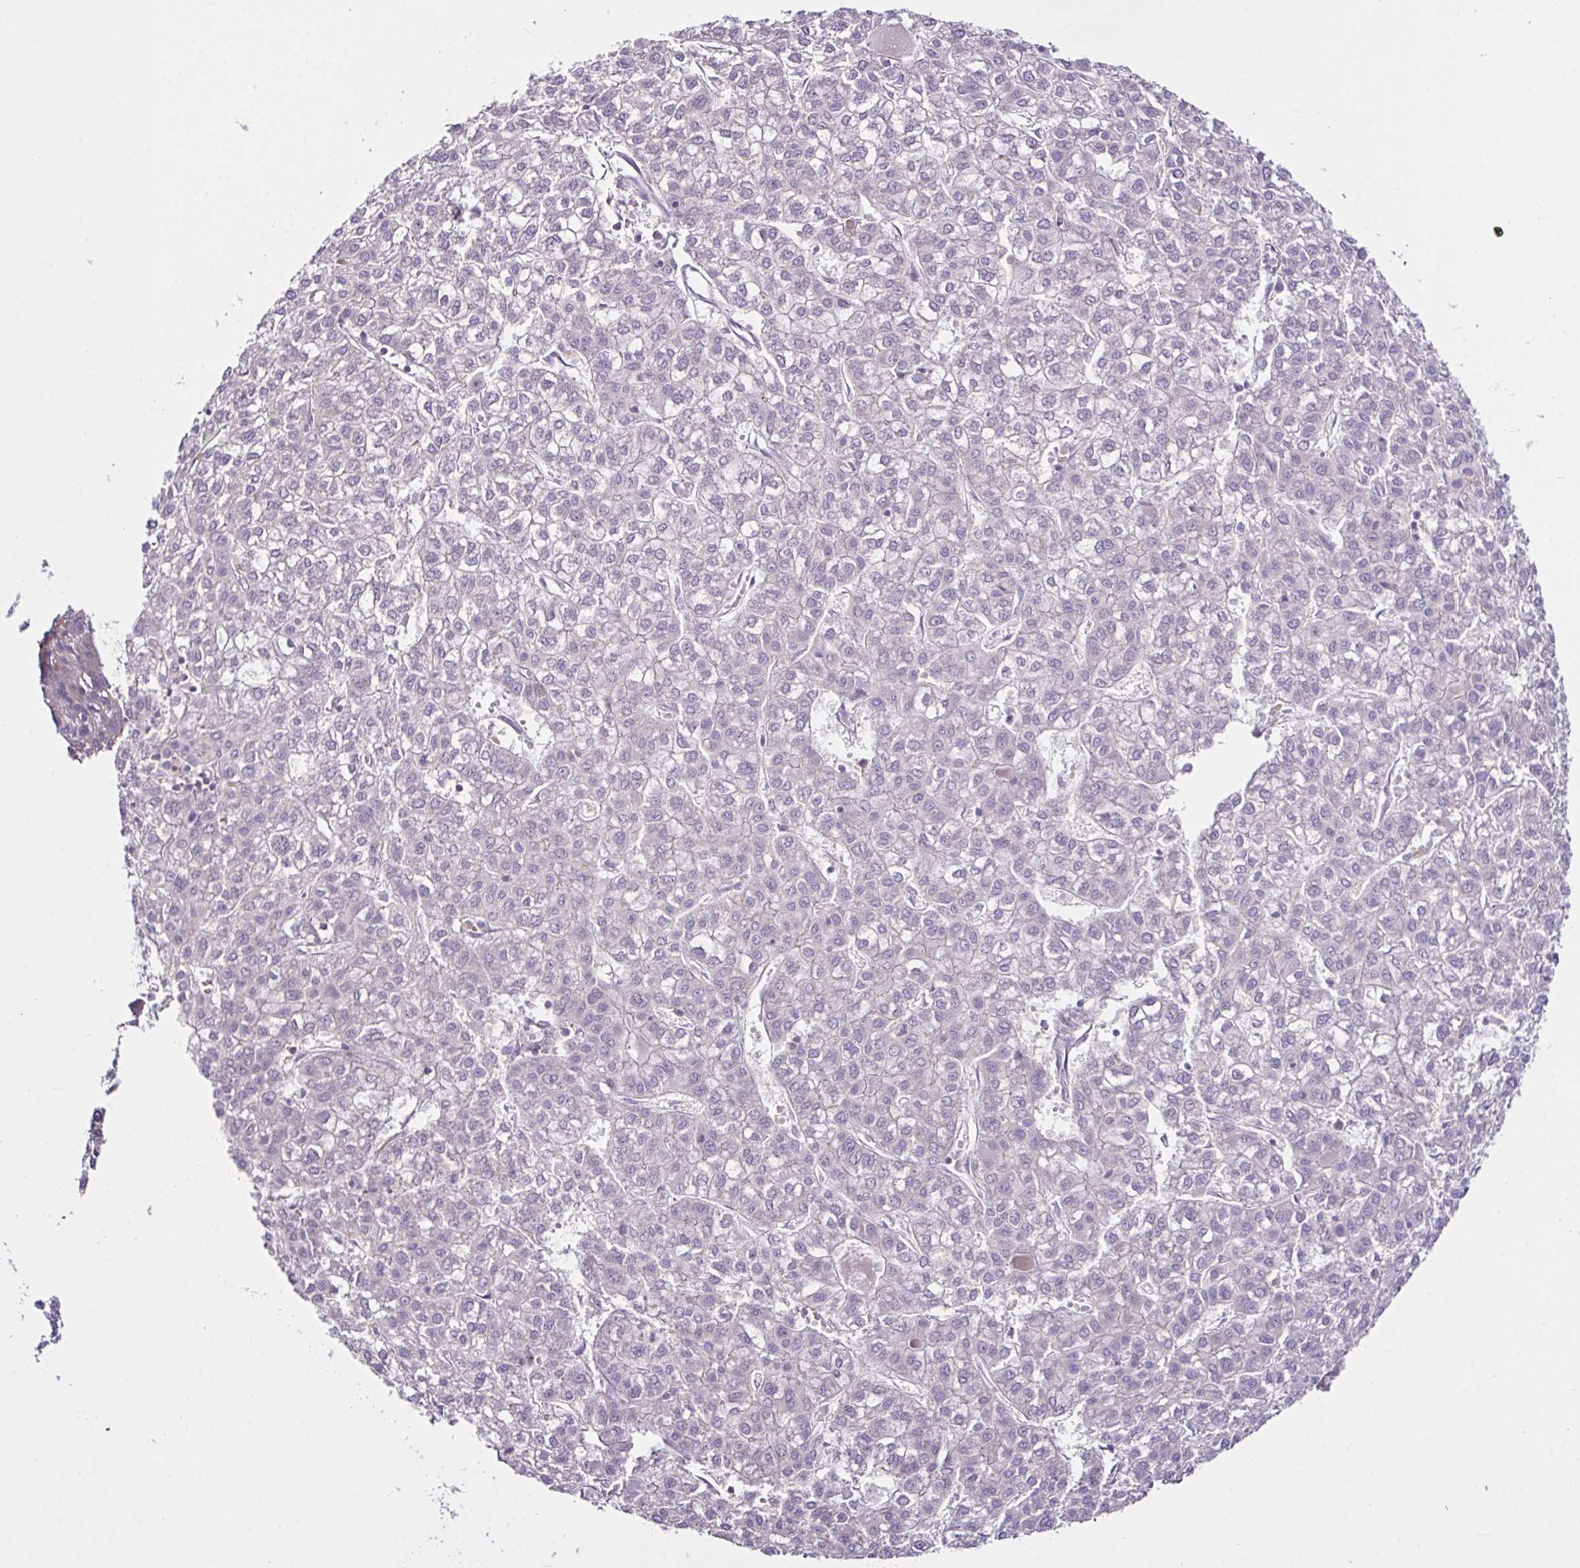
{"staining": {"intensity": "negative", "quantity": "none", "location": "none"}, "tissue": "liver cancer", "cell_type": "Tumor cells", "image_type": "cancer", "snomed": [{"axis": "morphology", "description": "Carcinoma, Hepatocellular, NOS"}, {"axis": "topography", "description": "Liver"}], "caption": "Immunohistochemistry (IHC) histopathology image of neoplastic tissue: human liver cancer stained with DAB displays no significant protein positivity in tumor cells.", "gene": "D2HGDH", "patient": {"sex": "female", "age": 43}}